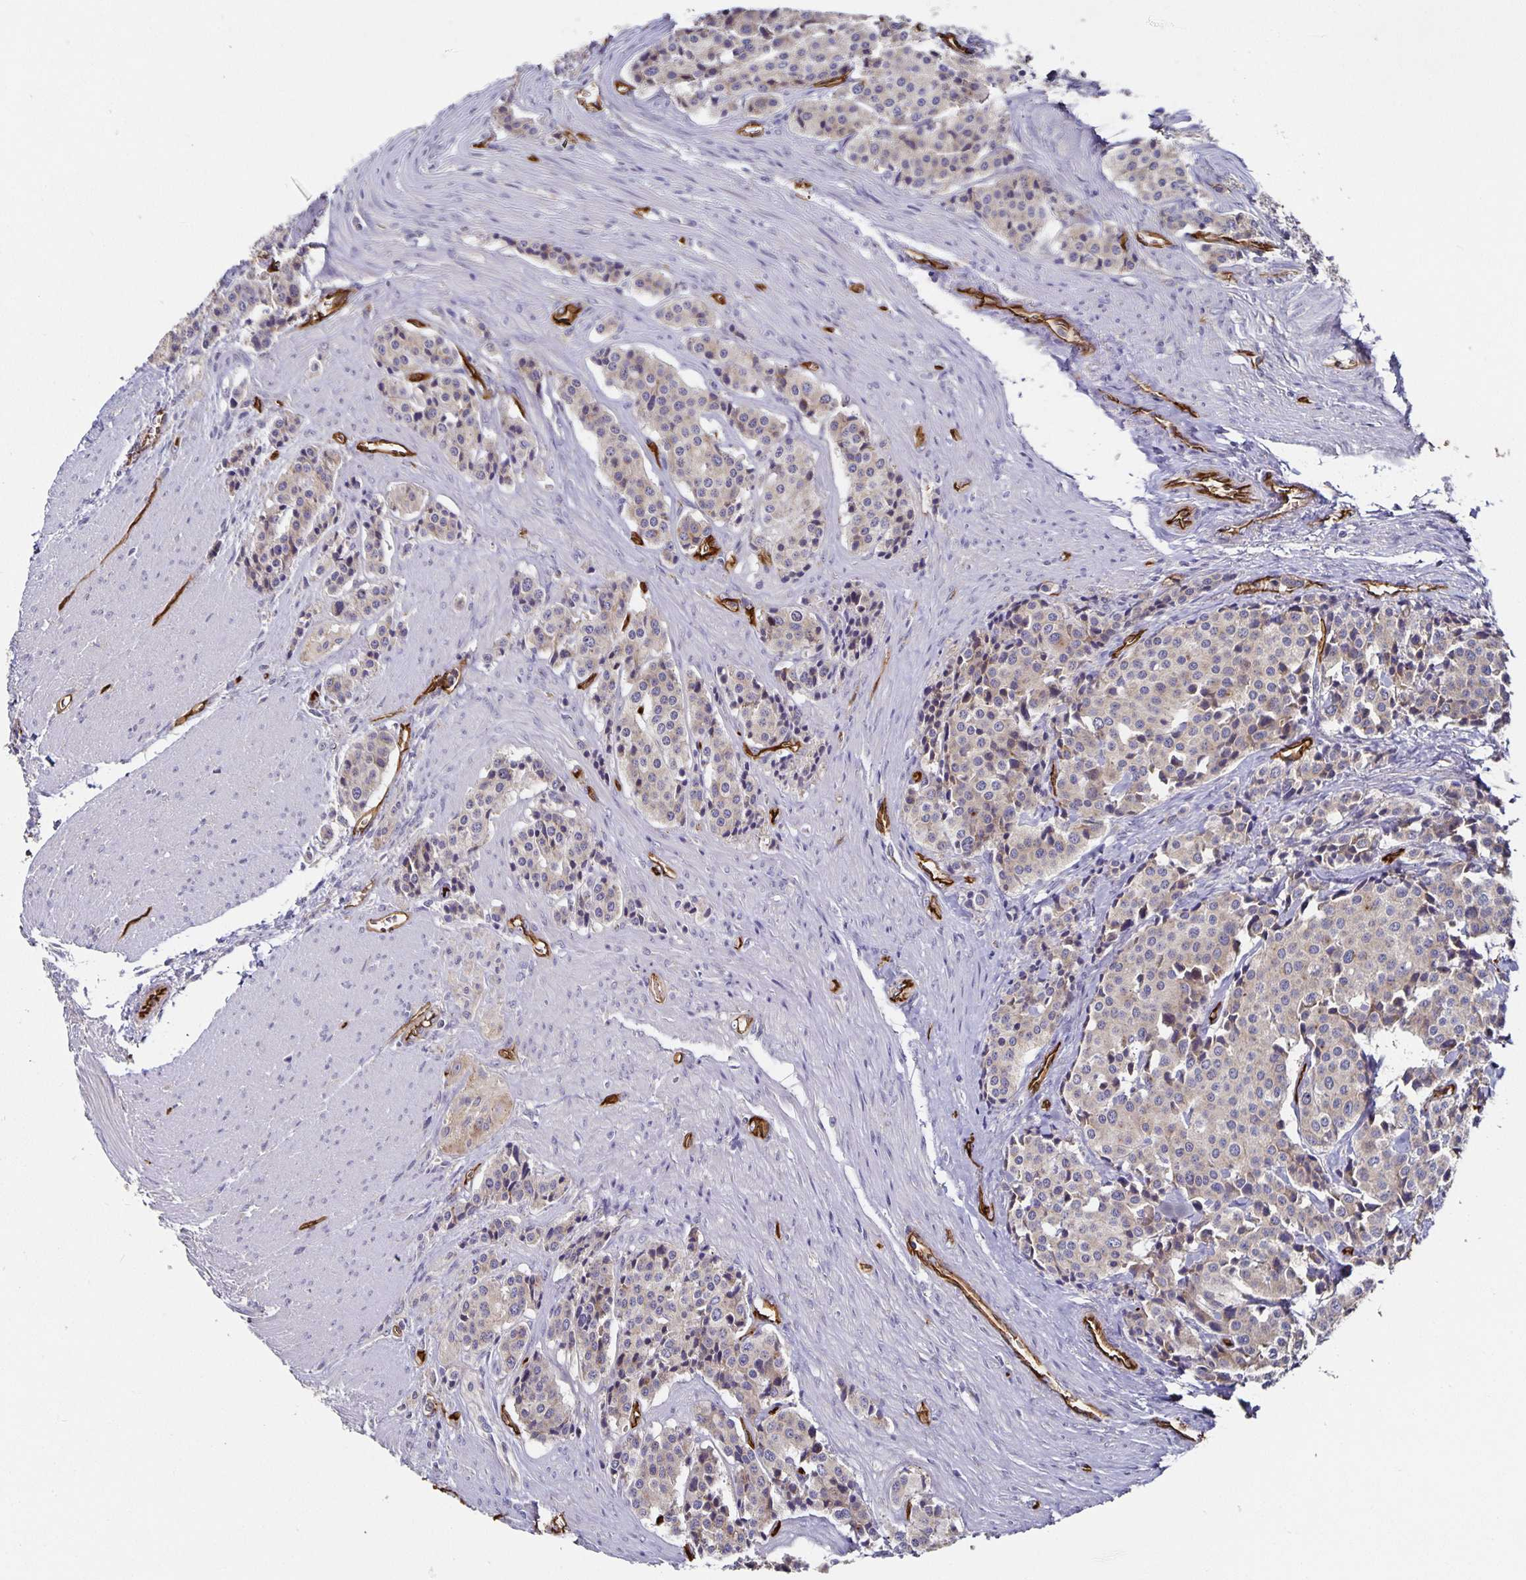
{"staining": {"intensity": "negative", "quantity": "none", "location": "none"}, "tissue": "carcinoid", "cell_type": "Tumor cells", "image_type": "cancer", "snomed": [{"axis": "morphology", "description": "Carcinoid, malignant, NOS"}, {"axis": "topography", "description": "Small intestine"}], "caption": "This is an immunohistochemistry micrograph of human carcinoid (malignant). There is no positivity in tumor cells.", "gene": "PODXL", "patient": {"sex": "male", "age": 73}}